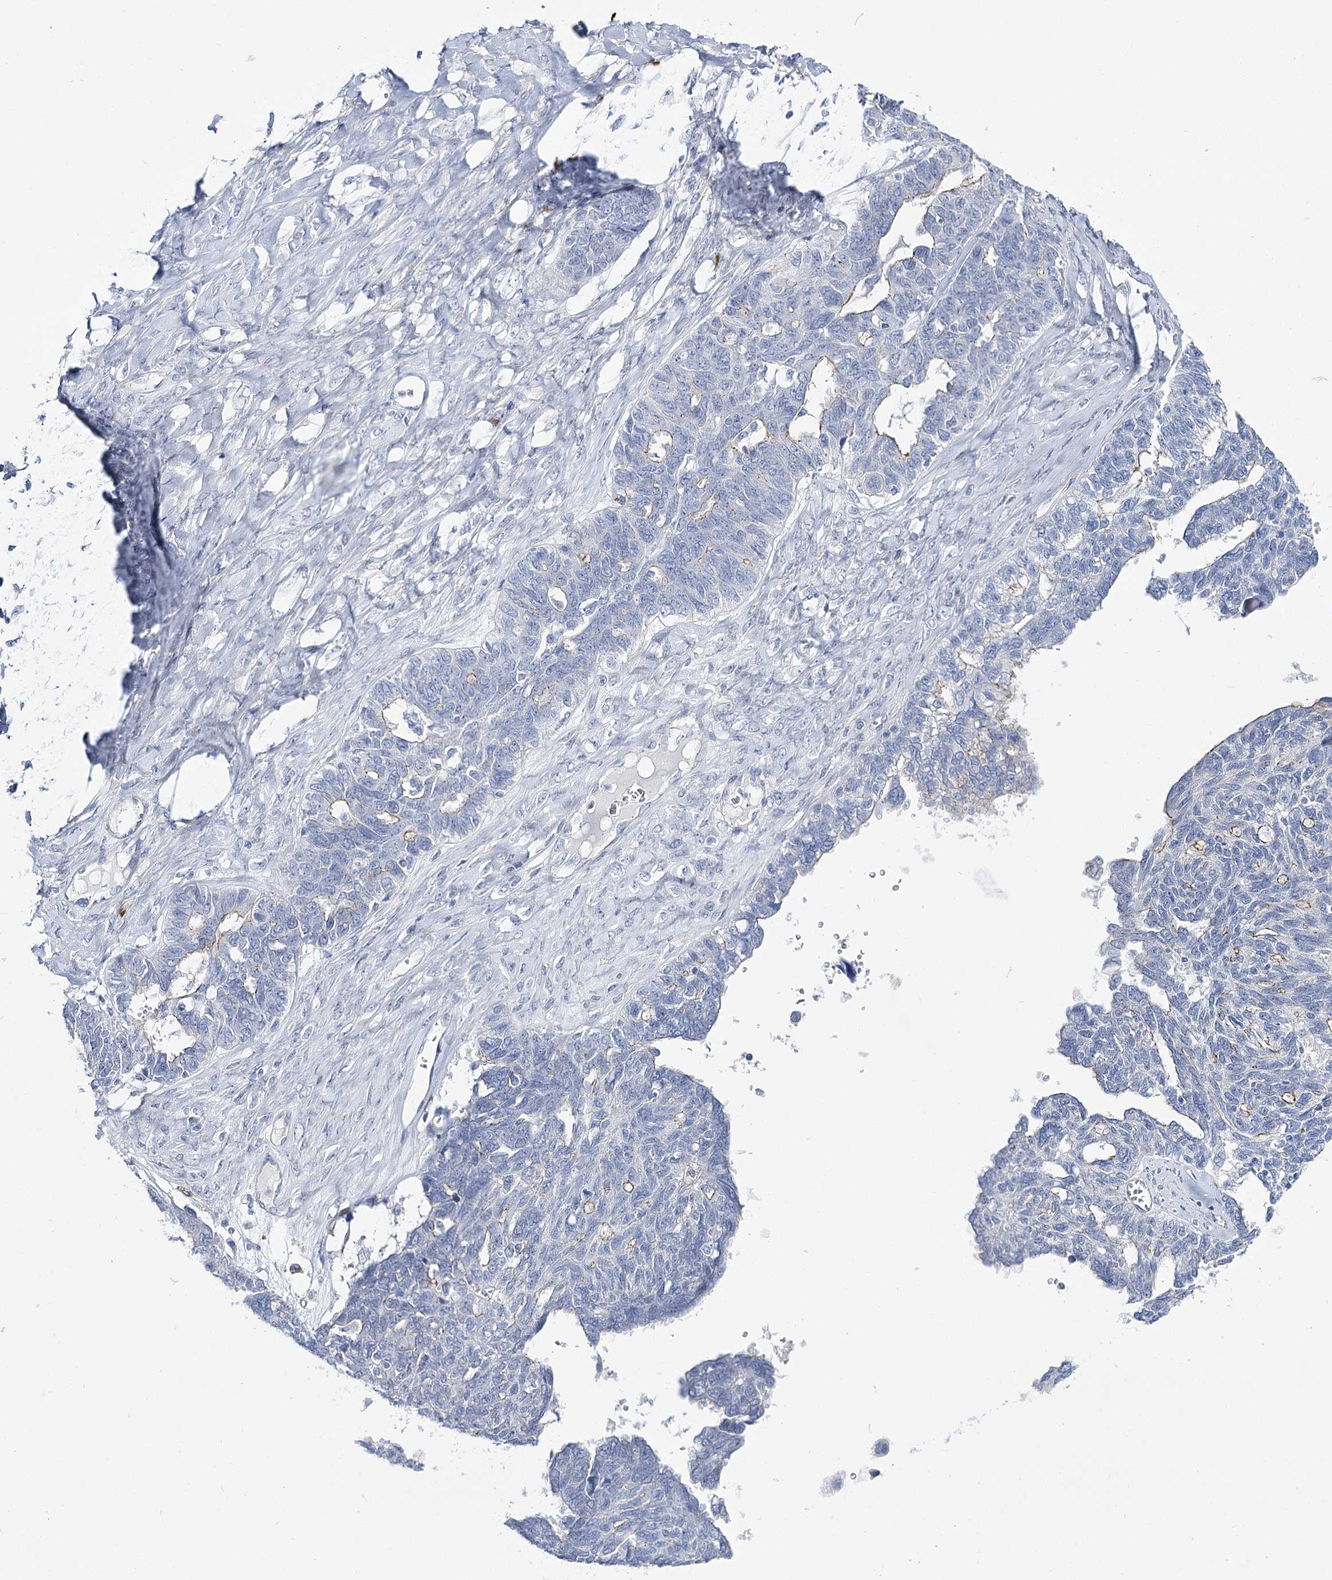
{"staining": {"intensity": "negative", "quantity": "none", "location": "none"}, "tissue": "ovarian cancer", "cell_type": "Tumor cells", "image_type": "cancer", "snomed": [{"axis": "morphology", "description": "Cystadenocarcinoma, serous, NOS"}, {"axis": "topography", "description": "Ovary"}], "caption": "Immunohistochemistry of ovarian cancer (serous cystadenocarcinoma) exhibits no positivity in tumor cells.", "gene": "NRAP", "patient": {"sex": "female", "age": 79}}